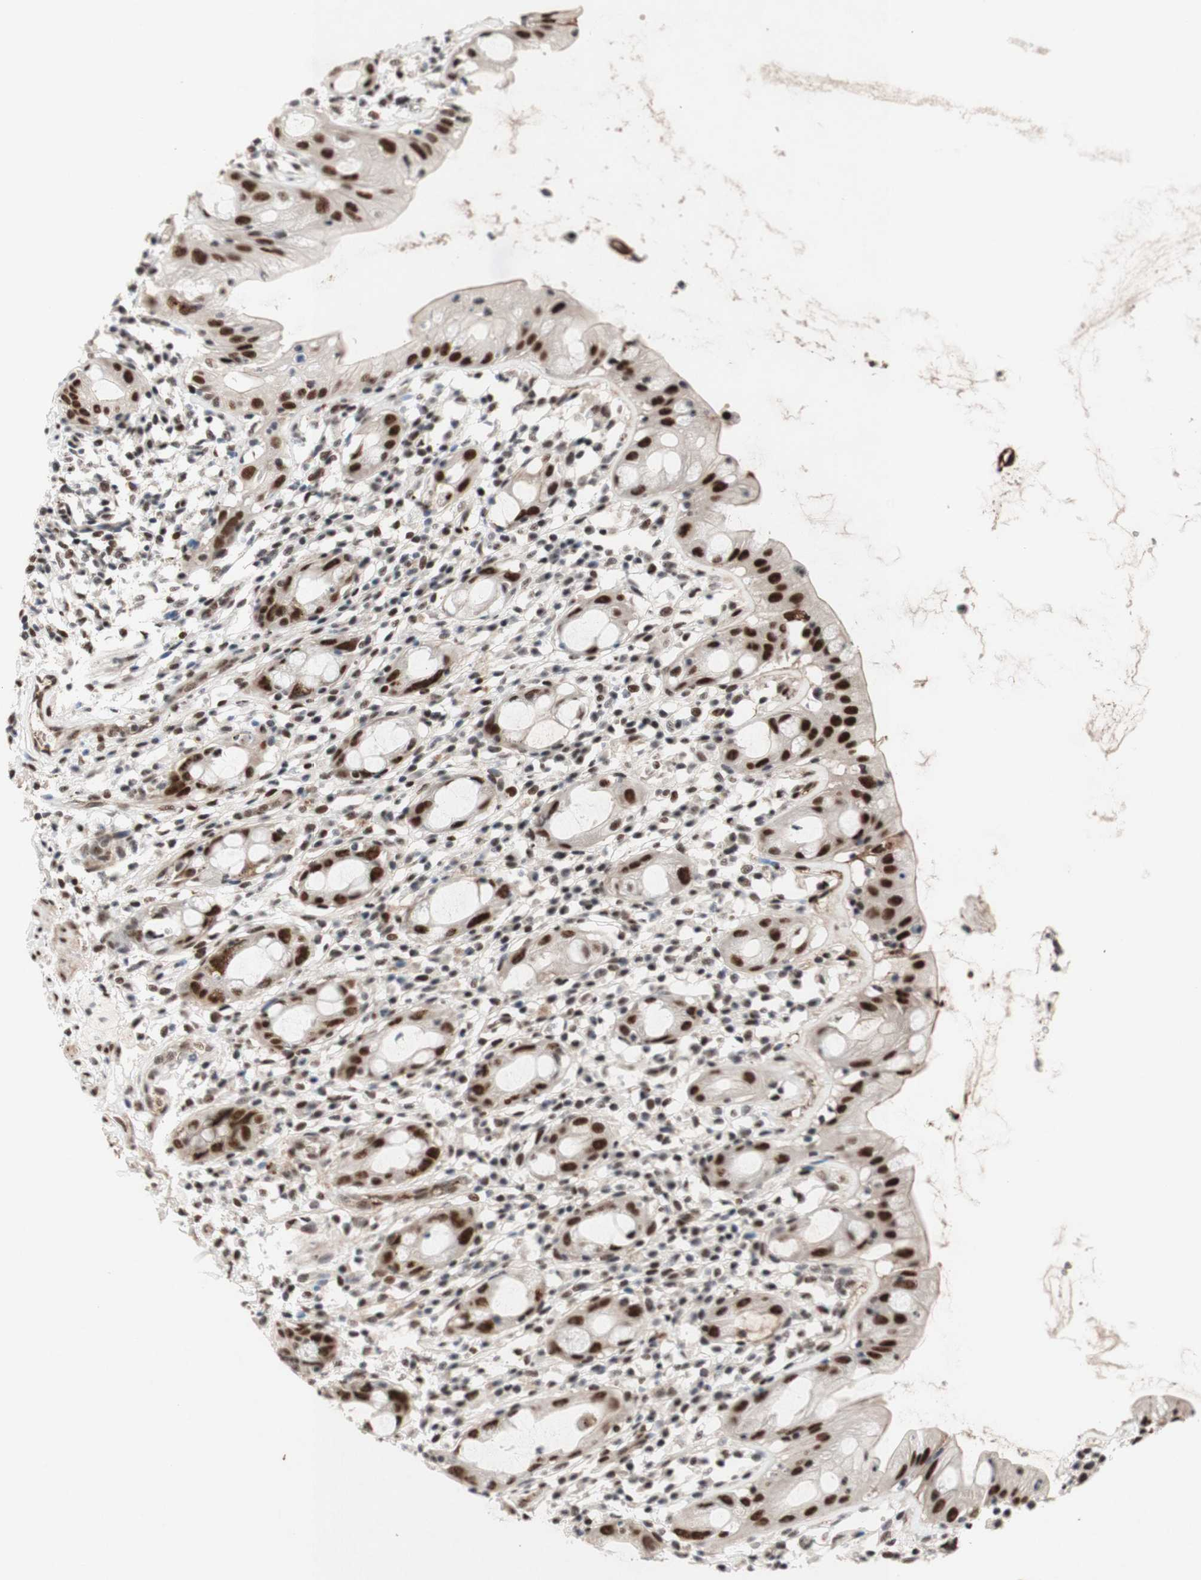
{"staining": {"intensity": "strong", "quantity": ">75%", "location": "nuclear"}, "tissue": "rectum", "cell_type": "Glandular cells", "image_type": "normal", "snomed": [{"axis": "morphology", "description": "Normal tissue, NOS"}, {"axis": "topography", "description": "Rectum"}], "caption": "Benign rectum was stained to show a protein in brown. There is high levels of strong nuclear positivity in about >75% of glandular cells. (IHC, brightfield microscopy, high magnification).", "gene": "TLE1", "patient": {"sex": "male", "age": 44}}